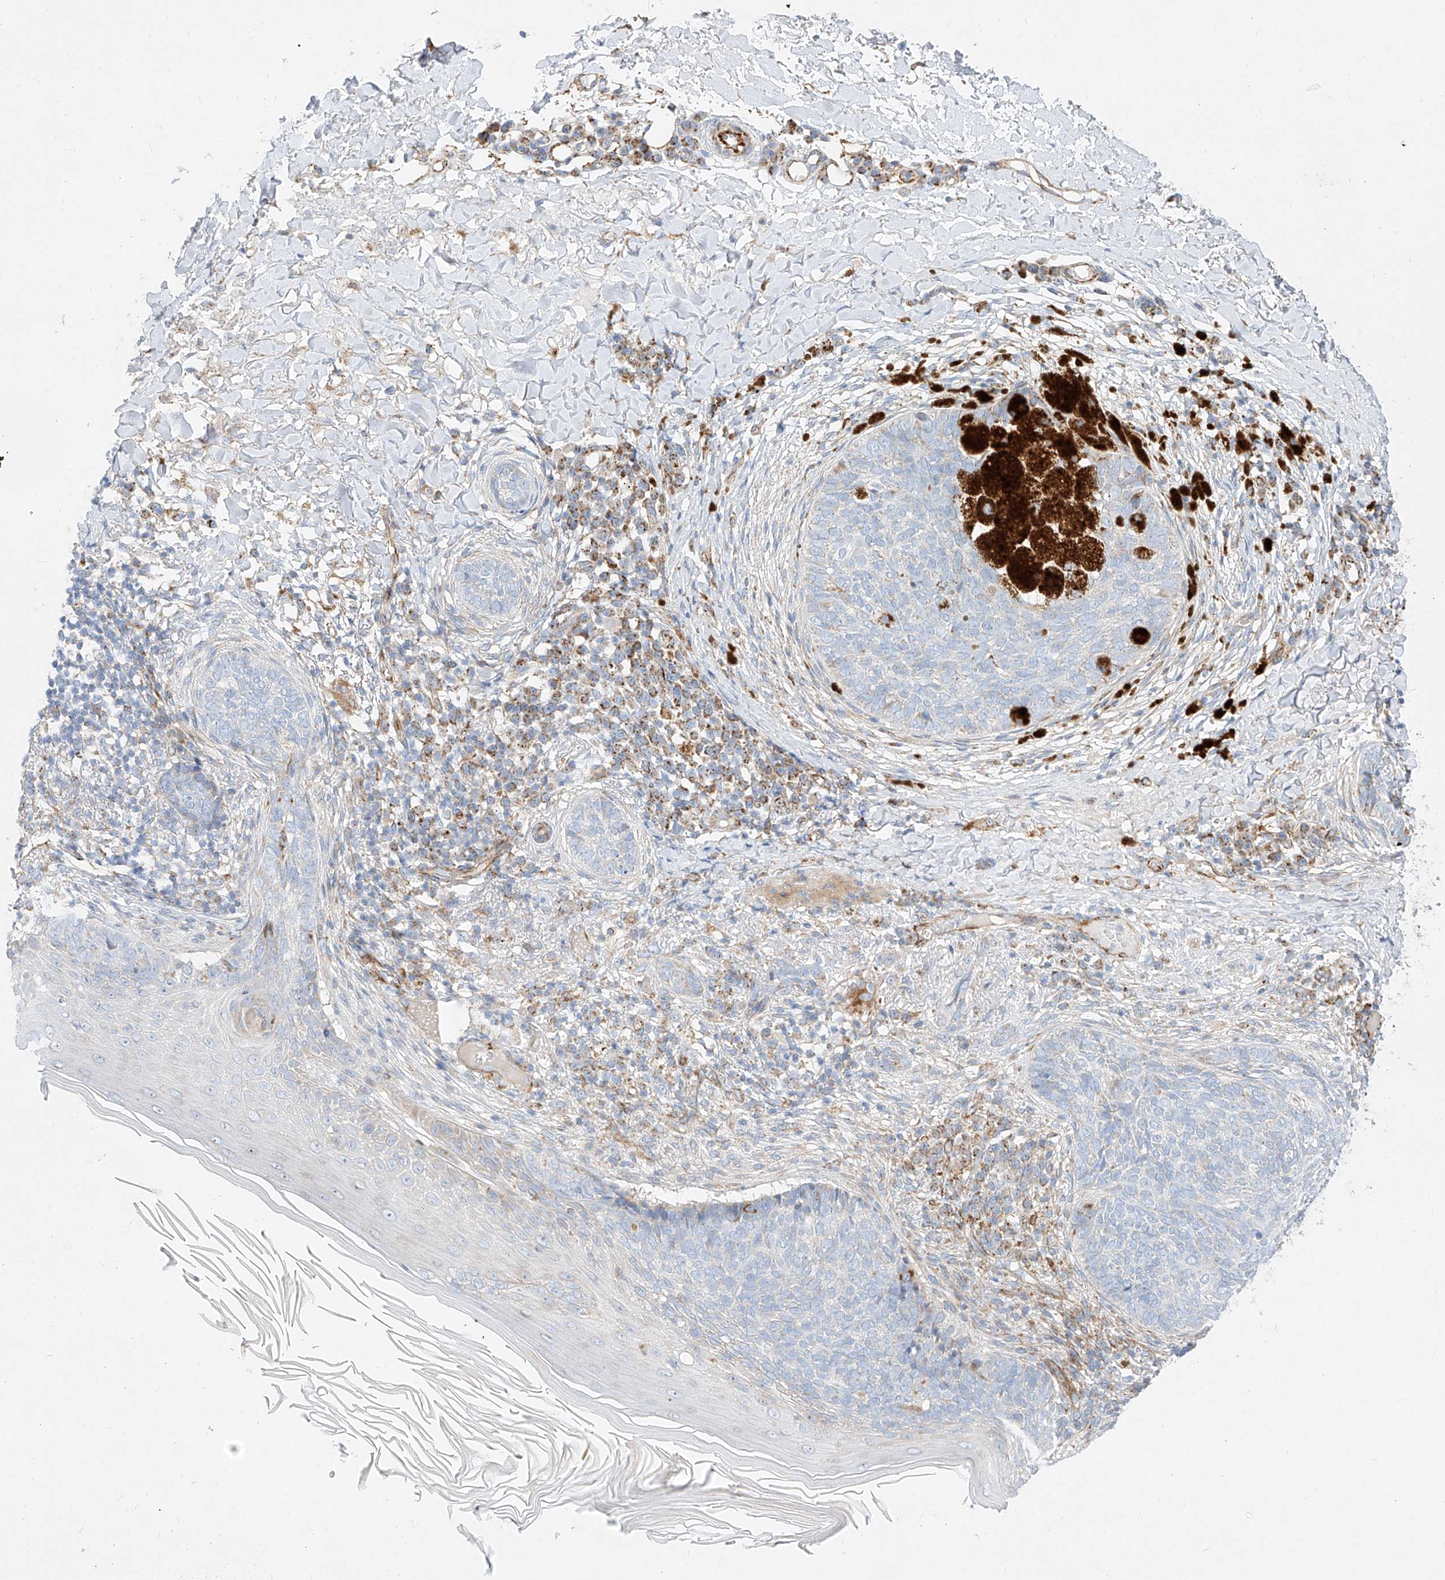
{"staining": {"intensity": "negative", "quantity": "none", "location": "none"}, "tissue": "skin cancer", "cell_type": "Tumor cells", "image_type": "cancer", "snomed": [{"axis": "morphology", "description": "Basal cell carcinoma"}, {"axis": "topography", "description": "Skin"}], "caption": "Tumor cells are negative for brown protein staining in skin cancer (basal cell carcinoma).", "gene": "CST9", "patient": {"sex": "male", "age": 85}}